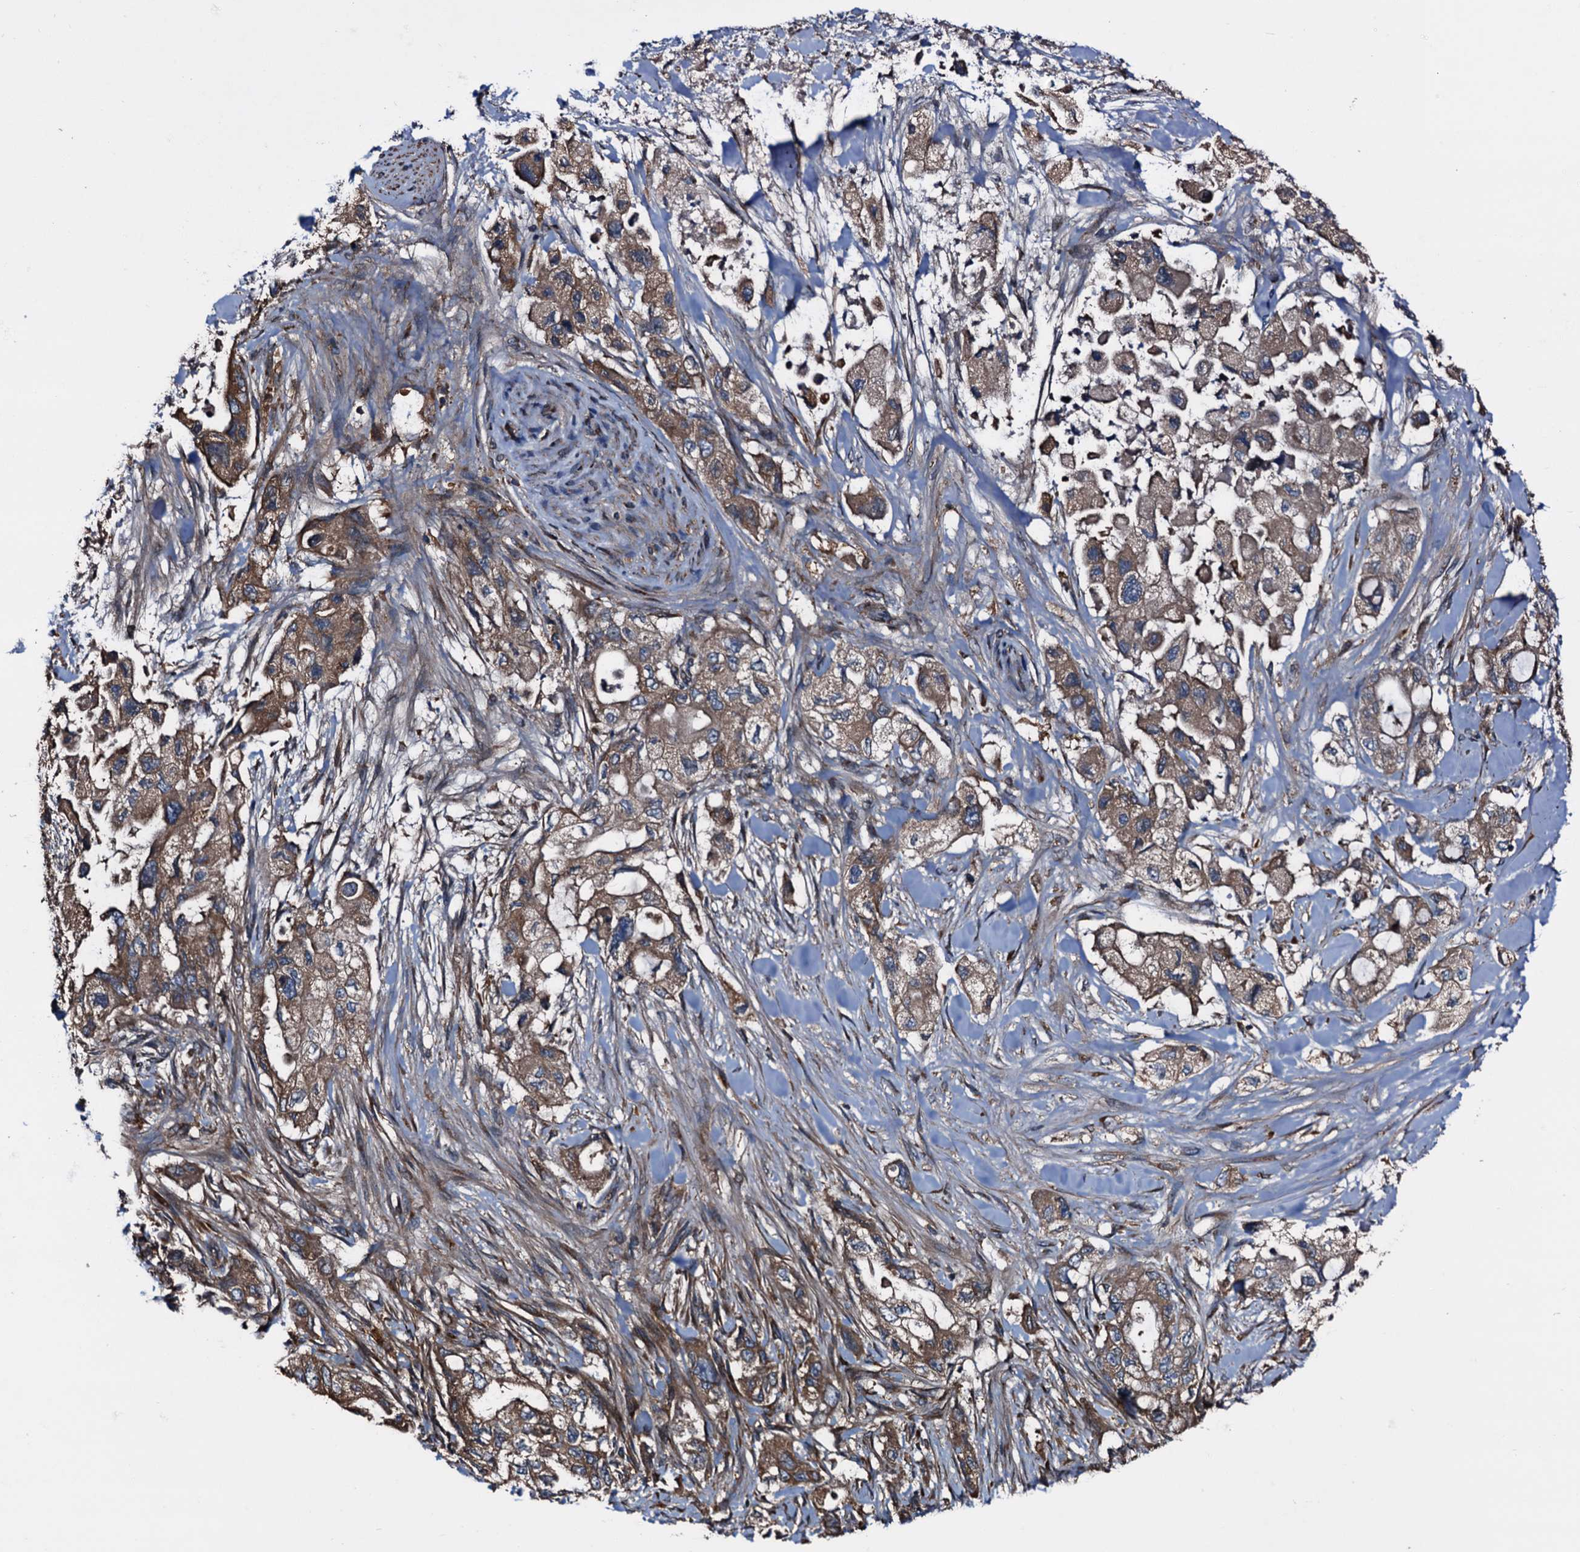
{"staining": {"intensity": "moderate", "quantity": ">75%", "location": "cytoplasmic/membranous"}, "tissue": "pancreatic cancer", "cell_type": "Tumor cells", "image_type": "cancer", "snomed": [{"axis": "morphology", "description": "Adenocarcinoma, NOS"}, {"axis": "topography", "description": "Pancreas"}], "caption": "There is medium levels of moderate cytoplasmic/membranous expression in tumor cells of adenocarcinoma (pancreatic), as demonstrated by immunohistochemical staining (brown color).", "gene": "PEX5", "patient": {"sex": "female", "age": 73}}